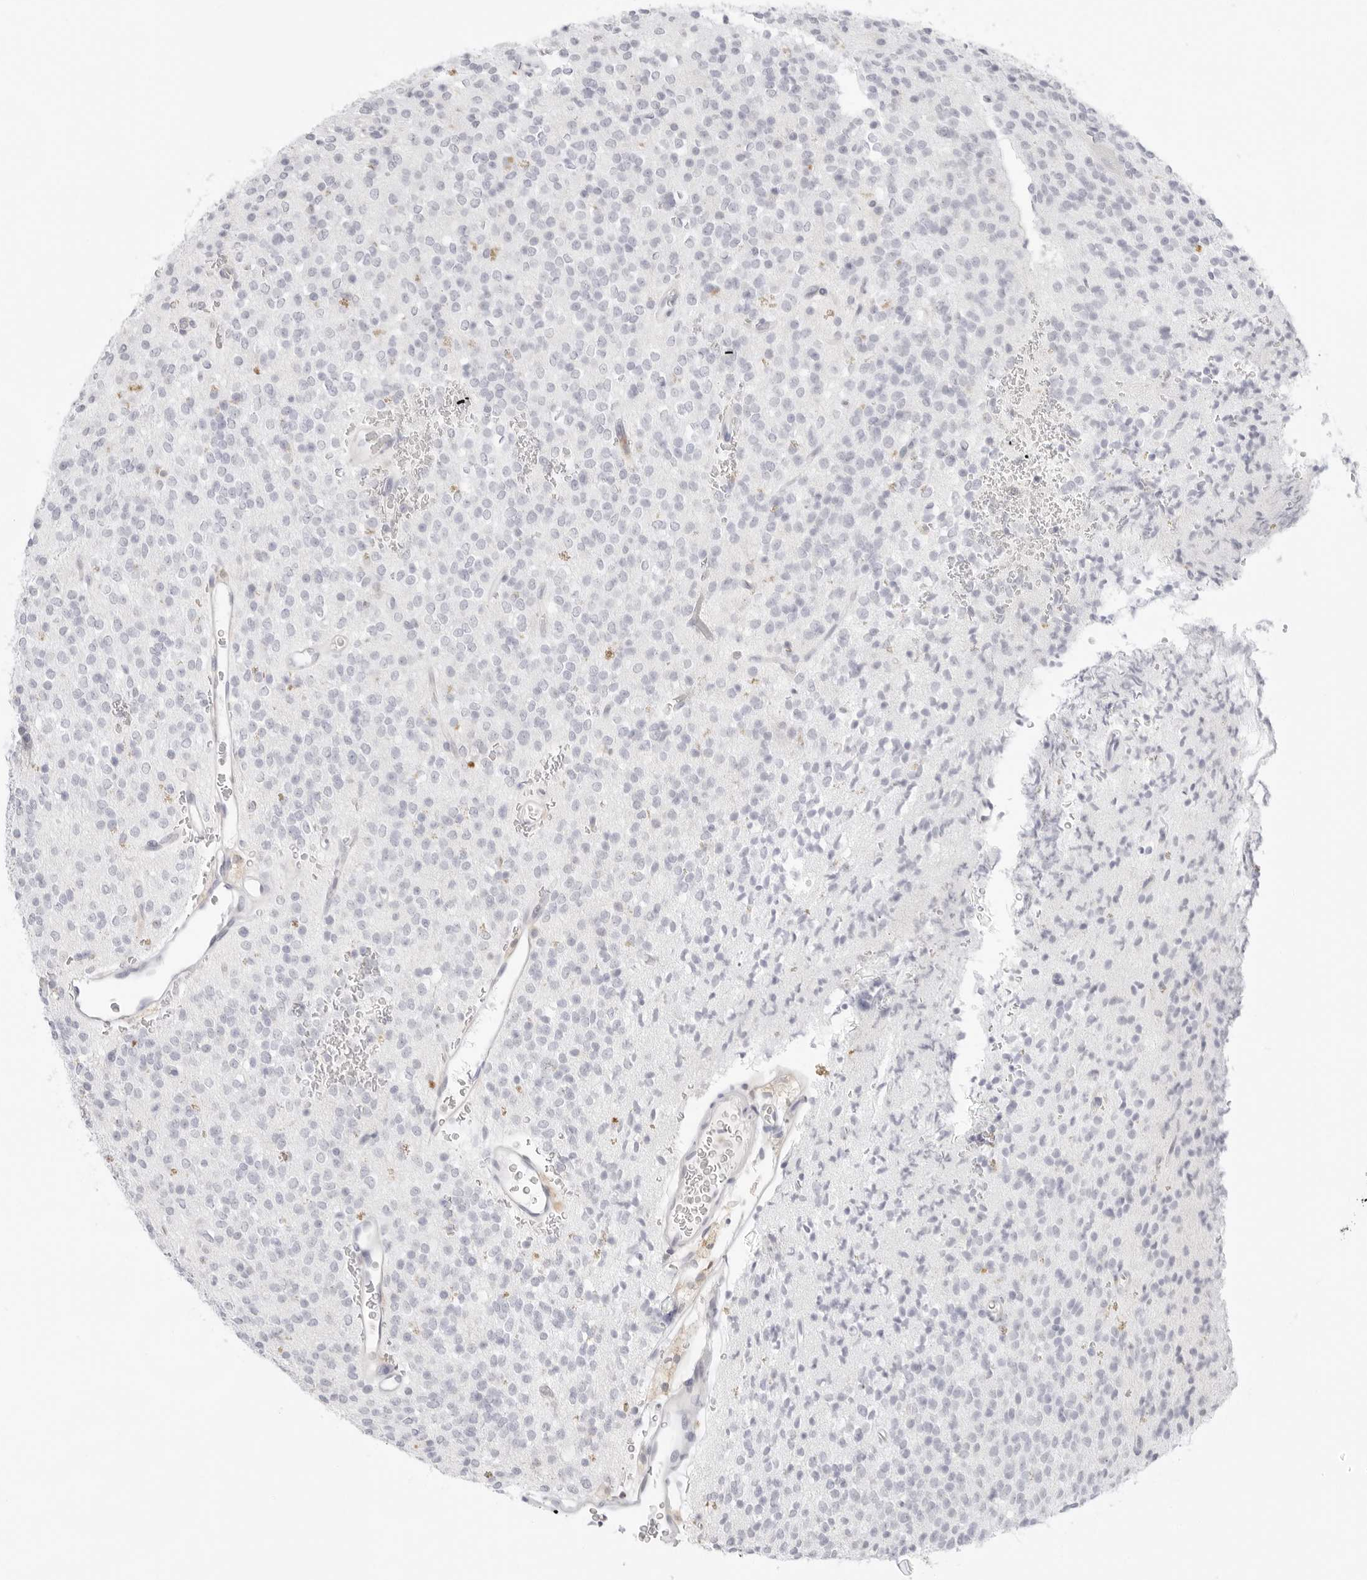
{"staining": {"intensity": "negative", "quantity": "none", "location": "none"}, "tissue": "glioma", "cell_type": "Tumor cells", "image_type": "cancer", "snomed": [{"axis": "morphology", "description": "Glioma, malignant, High grade"}, {"axis": "topography", "description": "Brain"}], "caption": "This image is of malignant glioma (high-grade) stained with immunohistochemistry (IHC) to label a protein in brown with the nuclei are counter-stained blue. There is no positivity in tumor cells.", "gene": "TNFRSF14", "patient": {"sex": "male", "age": 34}}